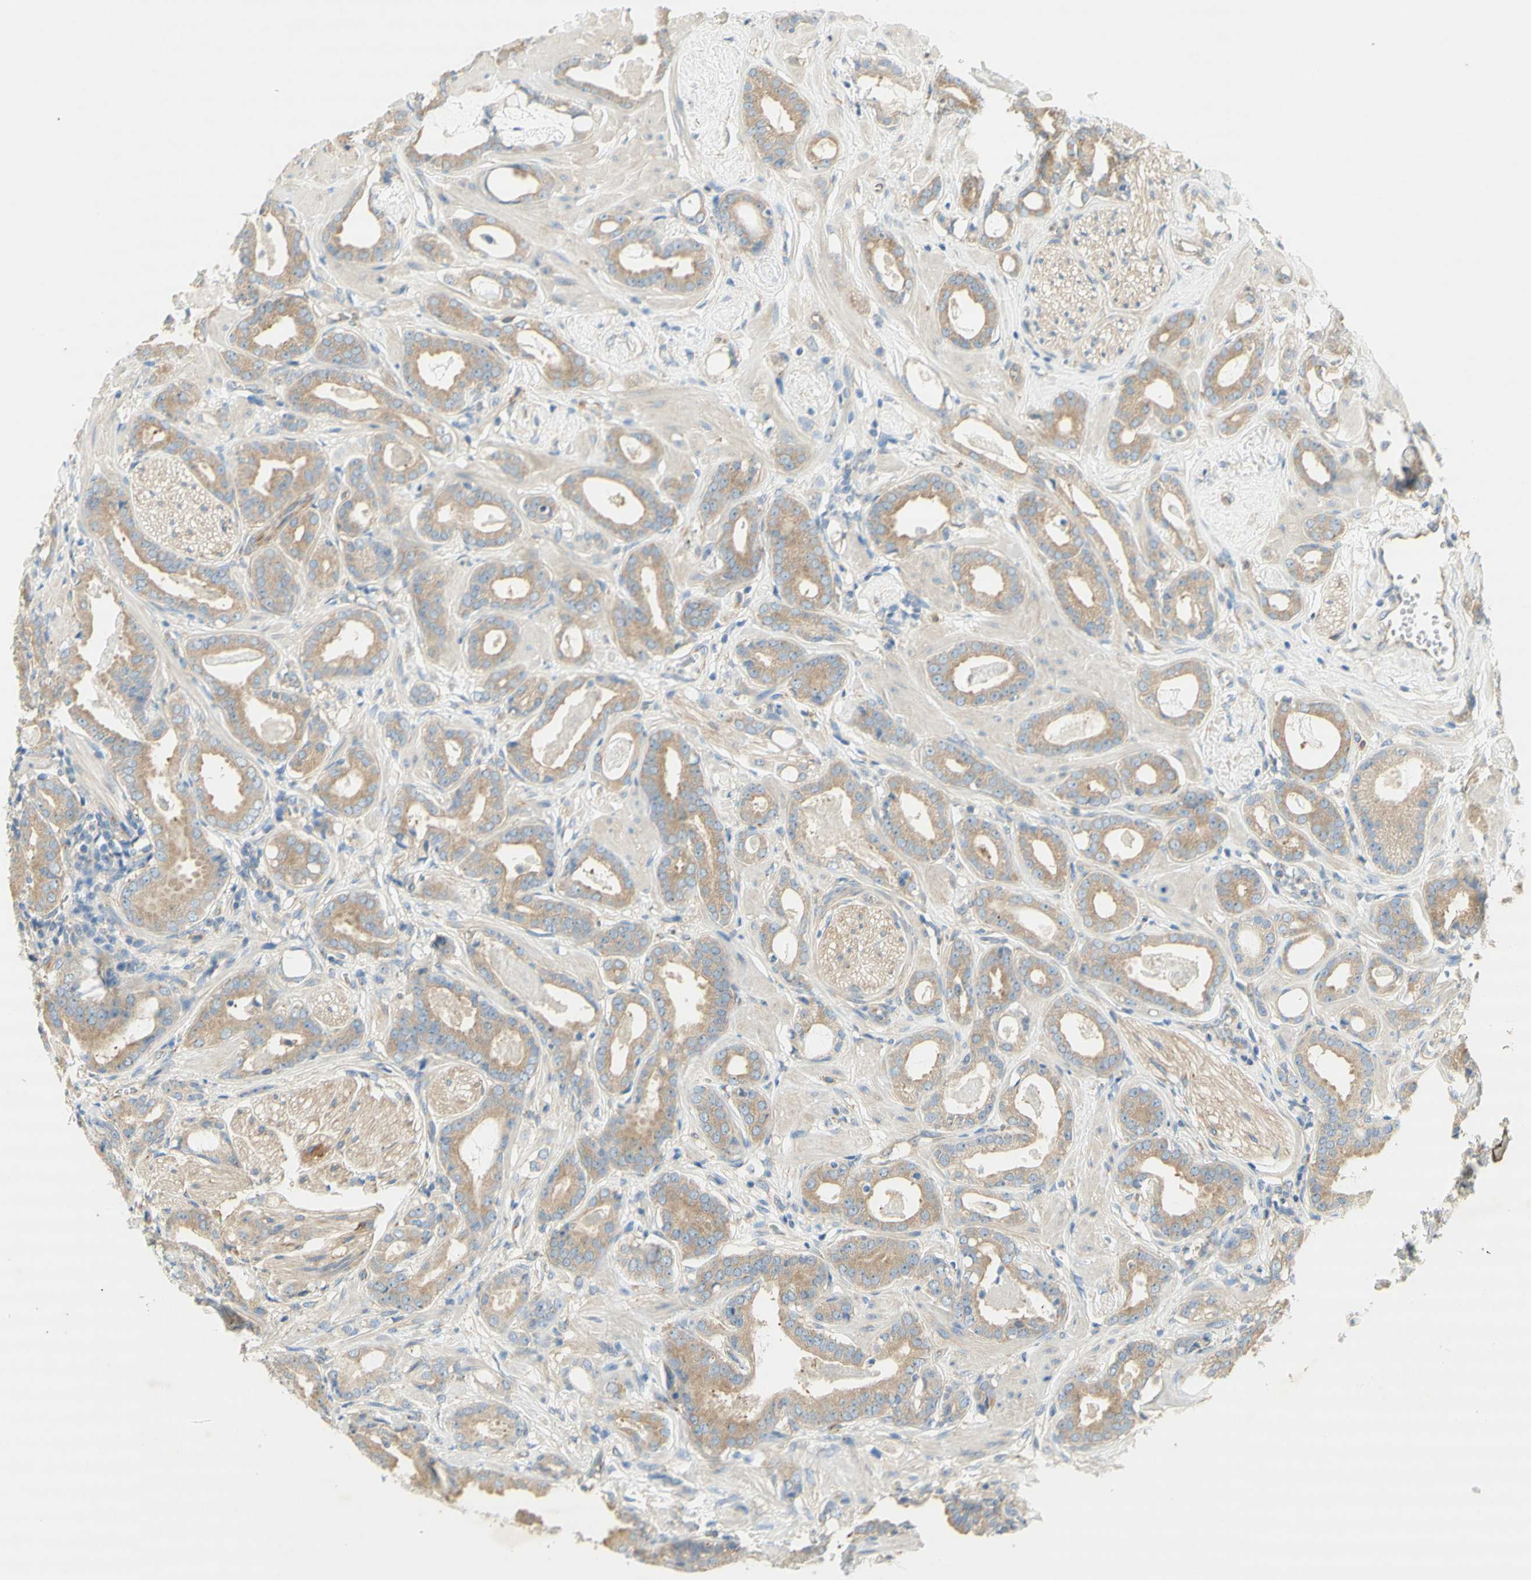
{"staining": {"intensity": "weak", "quantity": ">75%", "location": "cytoplasmic/membranous"}, "tissue": "prostate cancer", "cell_type": "Tumor cells", "image_type": "cancer", "snomed": [{"axis": "morphology", "description": "Adenocarcinoma, Low grade"}, {"axis": "topography", "description": "Prostate"}], "caption": "Immunohistochemical staining of human prostate adenocarcinoma (low-grade) demonstrates weak cytoplasmic/membranous protein expression in approximately >75% of tumor cells. (IHC, brightfield microscopy, high magnification).", "gene": "DYNC1H1", "patient": {"sex": "male", "age": 53}}